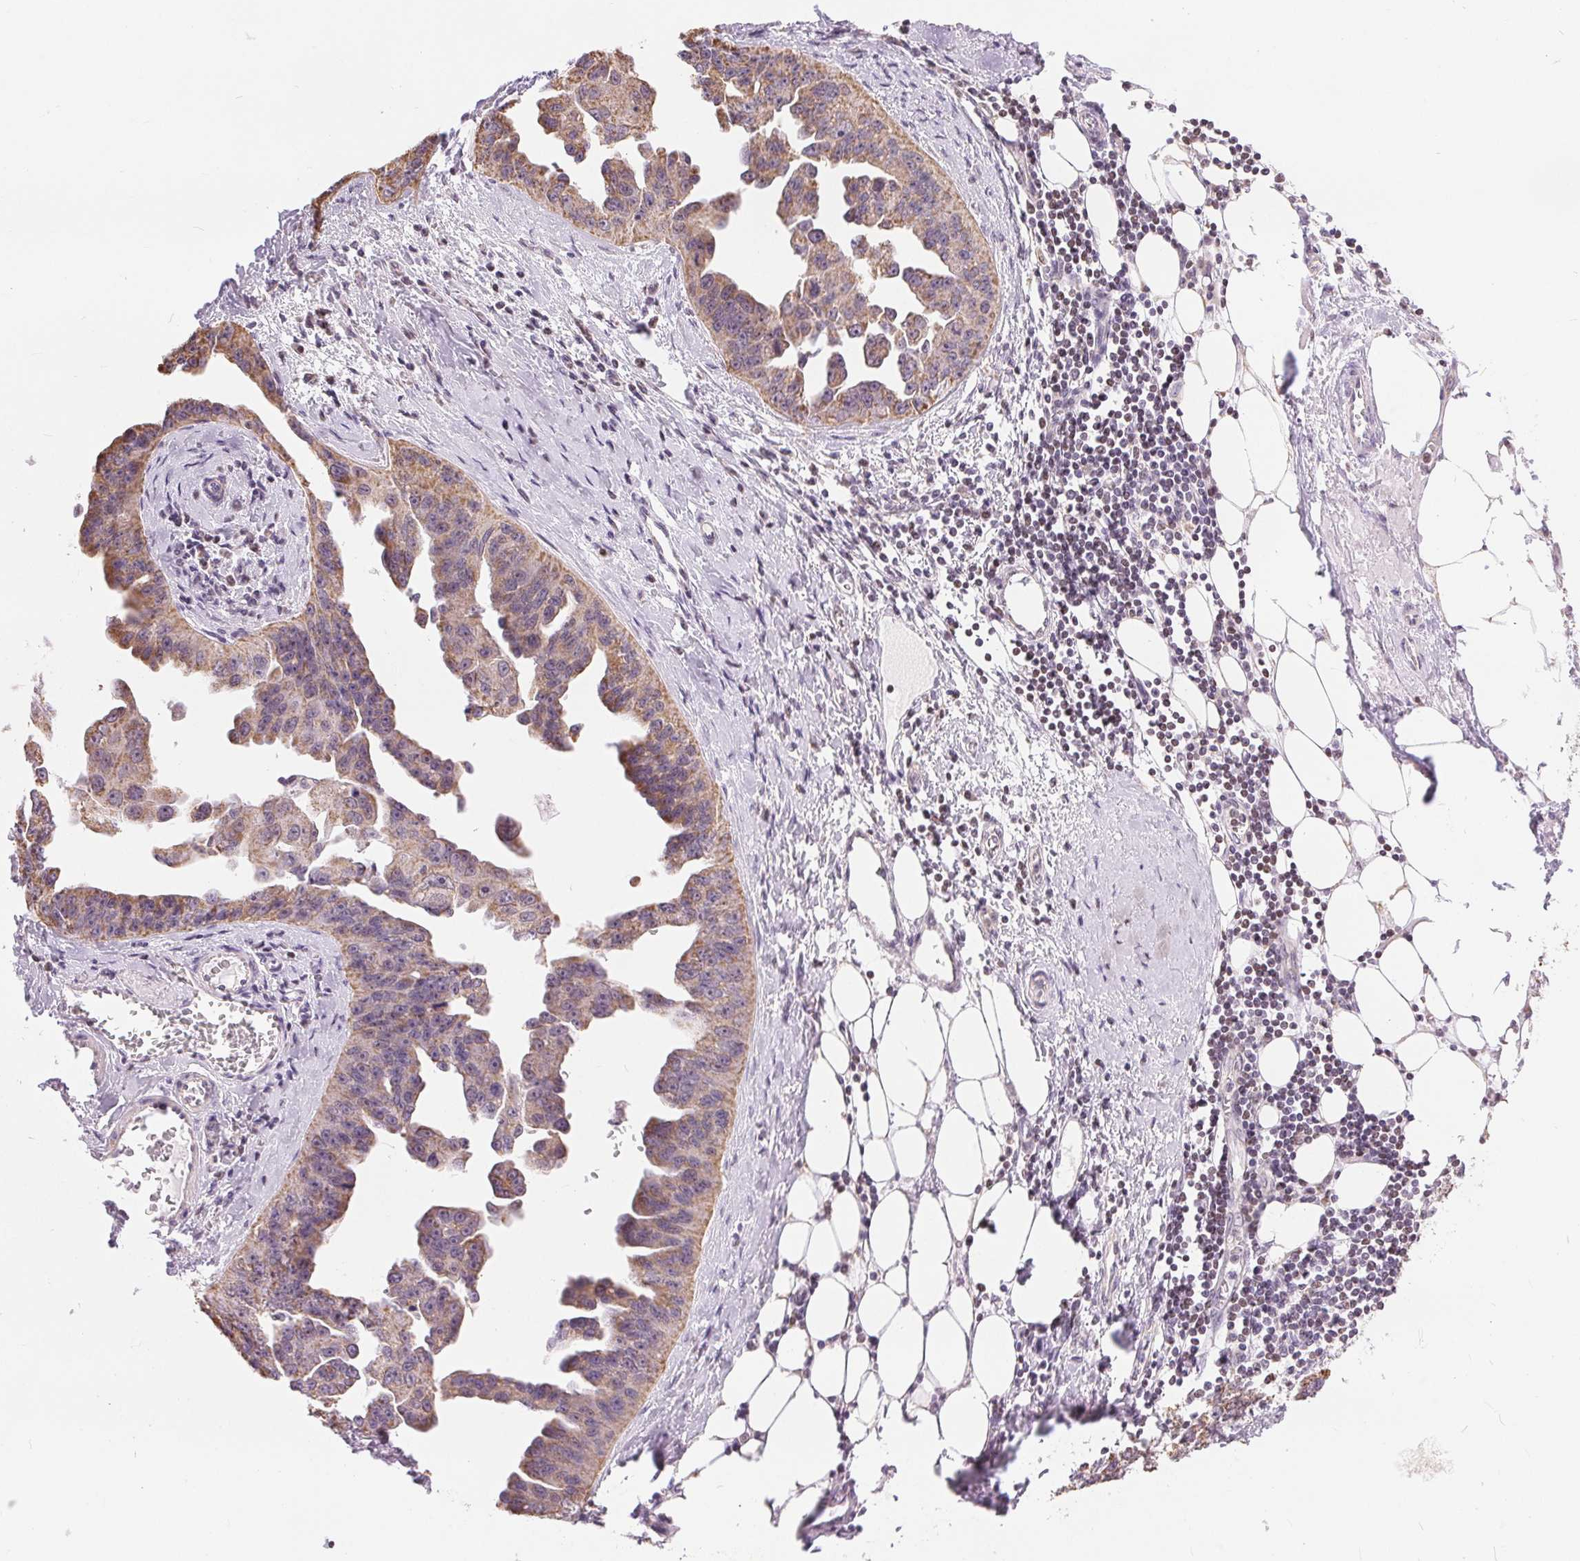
{"staining": {"intensity": "weak", "quantity": ">75%", "location": "cytoplasmic/membranous"}, "tissue": "ovarian cancer", "cell_type": "Tumor cells", "image_type": "cancer", "snomed": [{"axis": "morphology", "description": "Cystadenocarcinoma, serous, NOS"}, {"axis": "topography", "description": "Ovary"}], "caption": "Protein expression analysis of human ovarian serous cystadenocarcinoma reveals weak cytoplasmic/membranous staining in approximately >75% of tumor cells.", "gene": "POU2F2", "patient": {"sex": "female", "age": 75}}